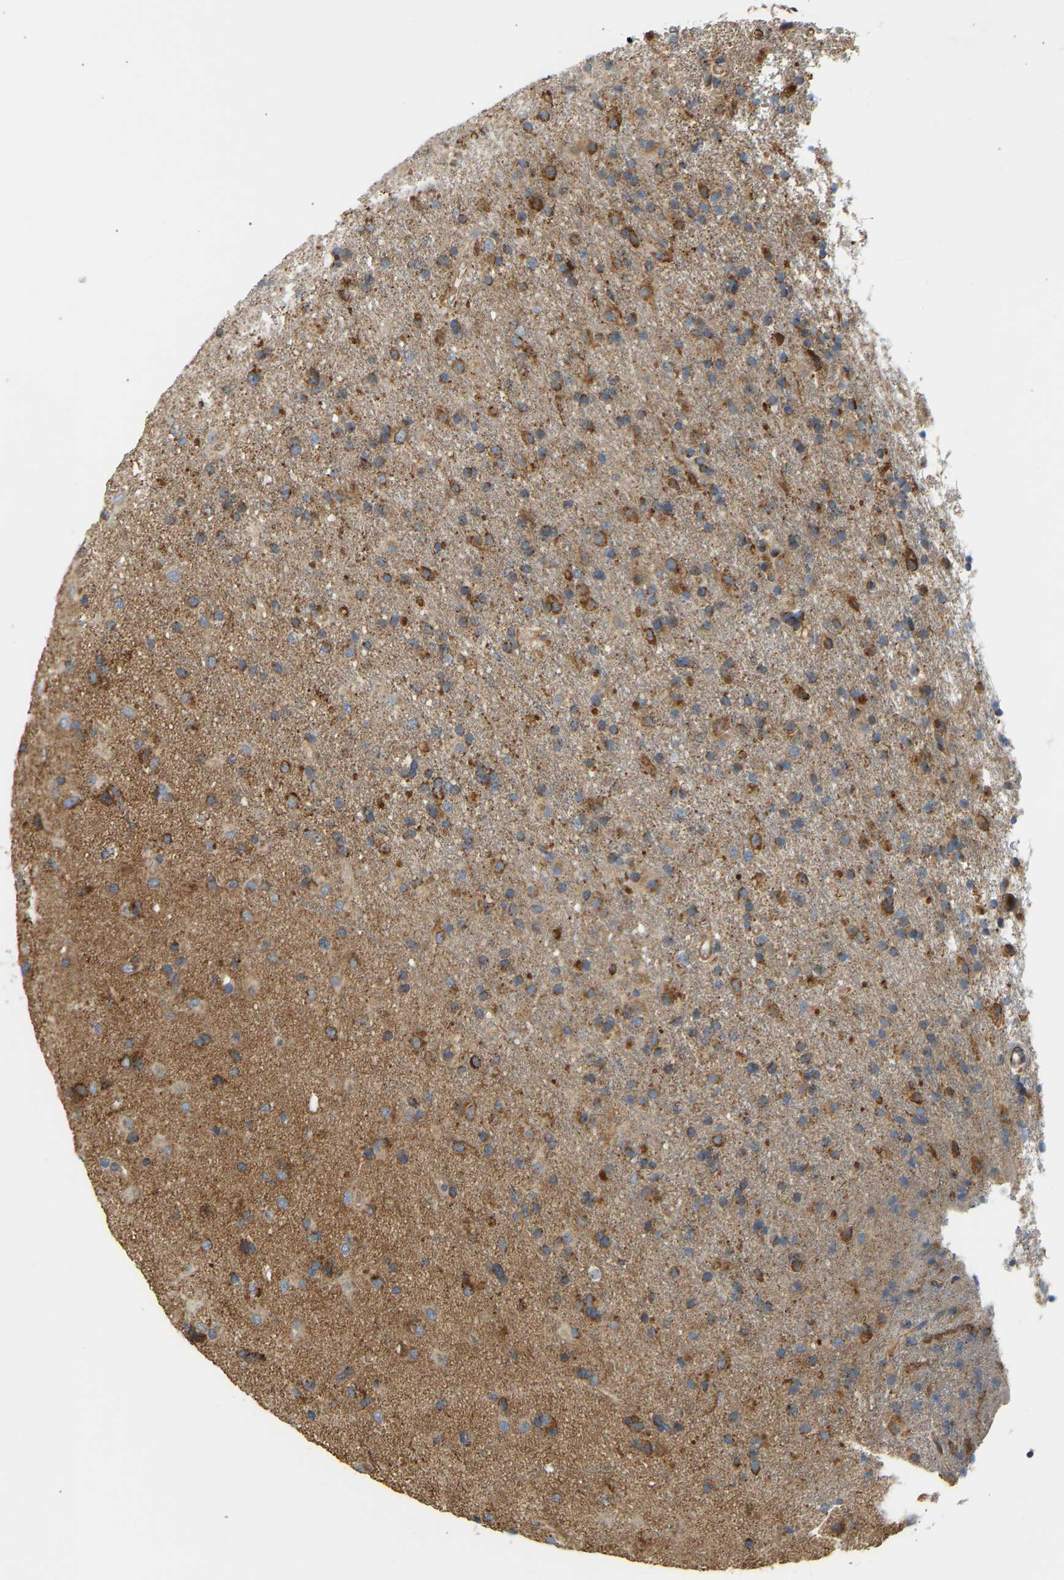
{"staining": {"intensity": "strong", "quantity": ">75%", "location": "cytoplasmic/membranous"}, "tissue": "glioma", "cell_type": "Tumor cells", "image_type": "cancer", "snomed": [{"axis": "morphology", "description": "Glioma, malignant, Low grade"}, {"axis": "topography", "description": "Brain"}], "caption": "Brown immunohistochemical staining in human glioma exhibits strong cytoplasmic/membranous positivity in approximately >75% of tumor cells. Using DAB (3,3'-diaminobenzidine) (brown) and hematoxylin (blue) stains, captured at high magnification using brightfield microscopy.", "gene": "YIPF2", "patient": {"sex": "male", "age": 65}}